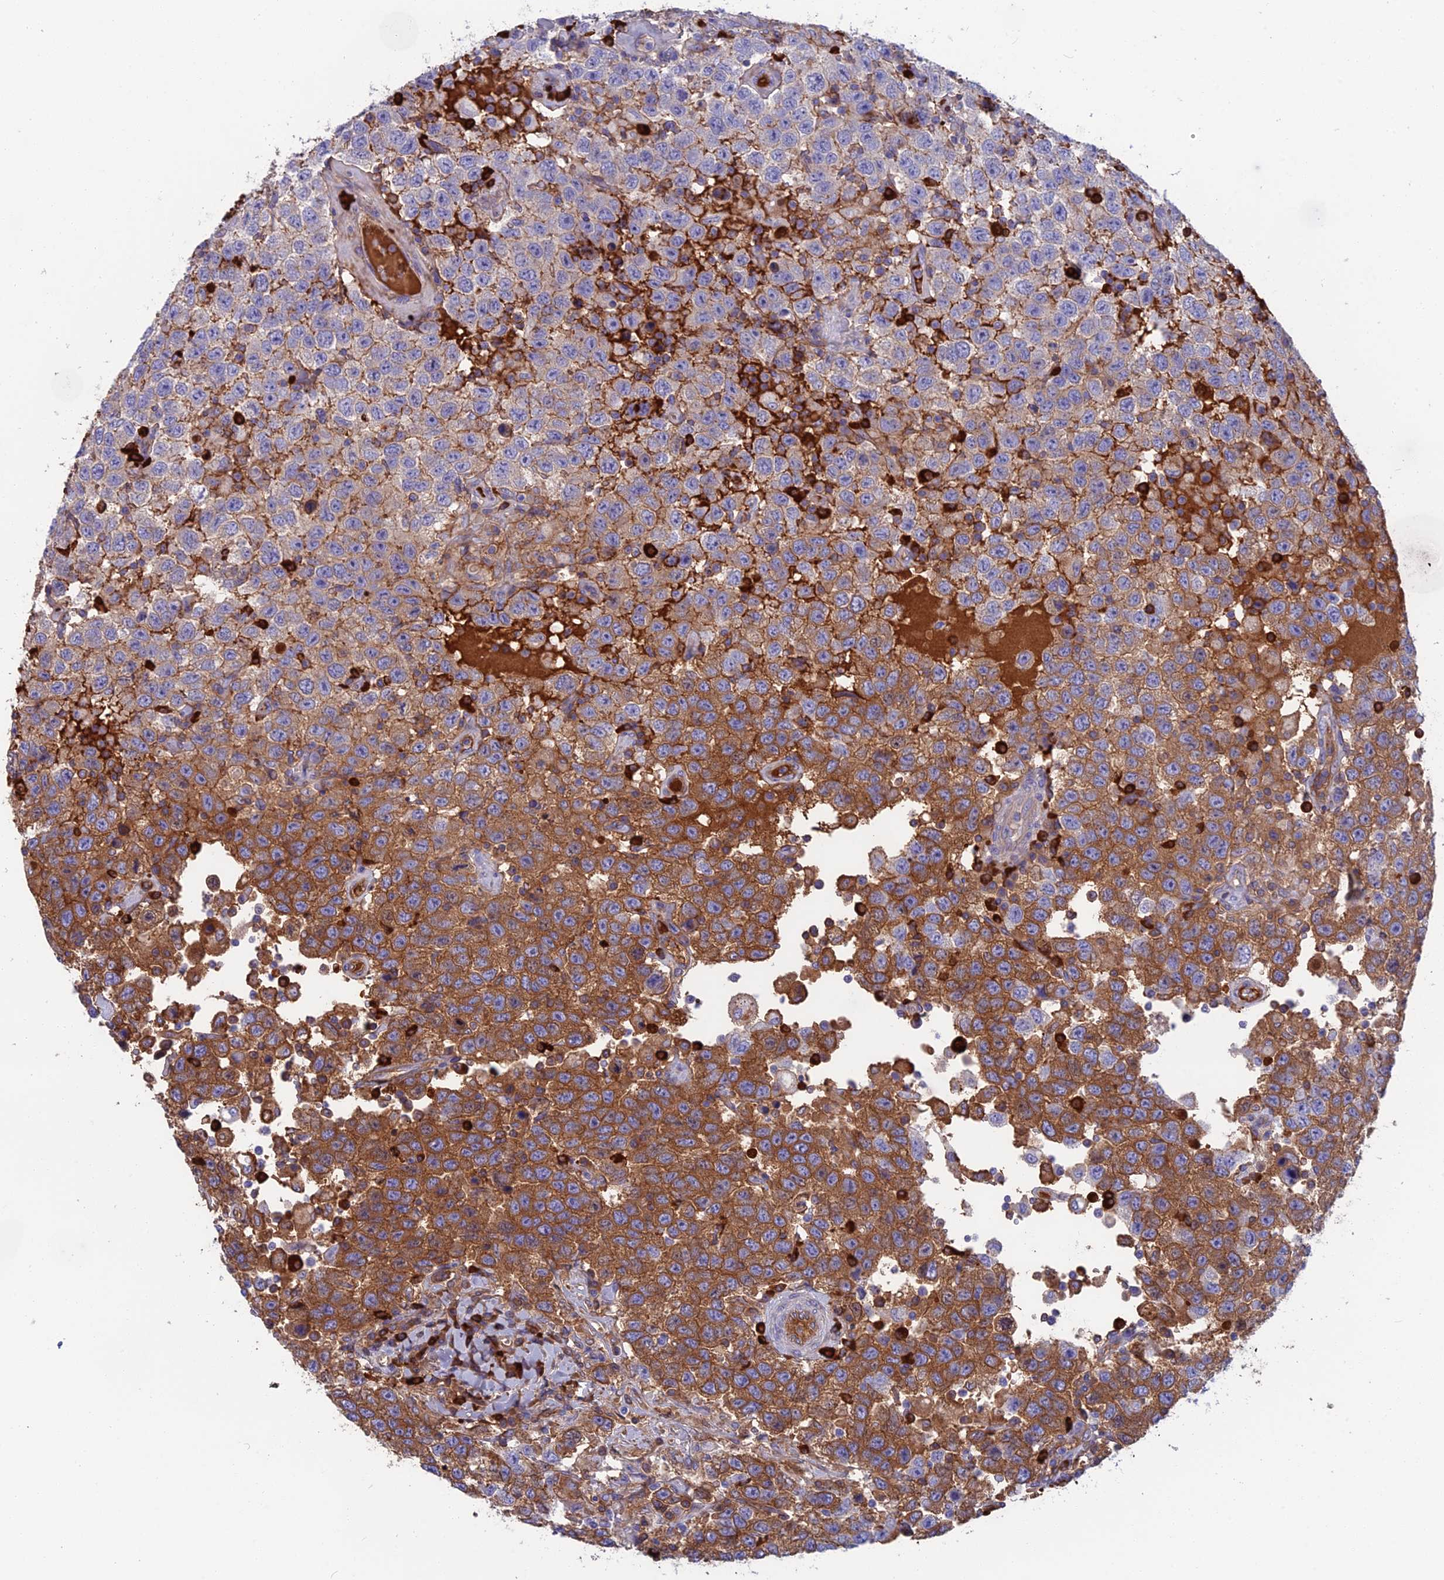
{"staining": {"intensity": "moderate", "quantity": "25%-75%", "location": "cytoplasmic/membranous"}, "tissue": "testis cancer", "cell_type": "Tumor cells", "image_type": "cancer", "snomed": [{"axis": "morphology", "description": "Seminoma, NOS"}, {"axis": "topography", "description": "Testis"}], "caption": "Immunohistochemical staining of human seminoma (testis) exhibits medium levels of moderate cytoplasmic/membranous protein positivity in approximately 25%-75% of tumor cells. (brown staining indicates protein expression, while blue staining denotes nuclei).", "gene": "SNAP91", "patient": {"sex": "male", "age": 41}}